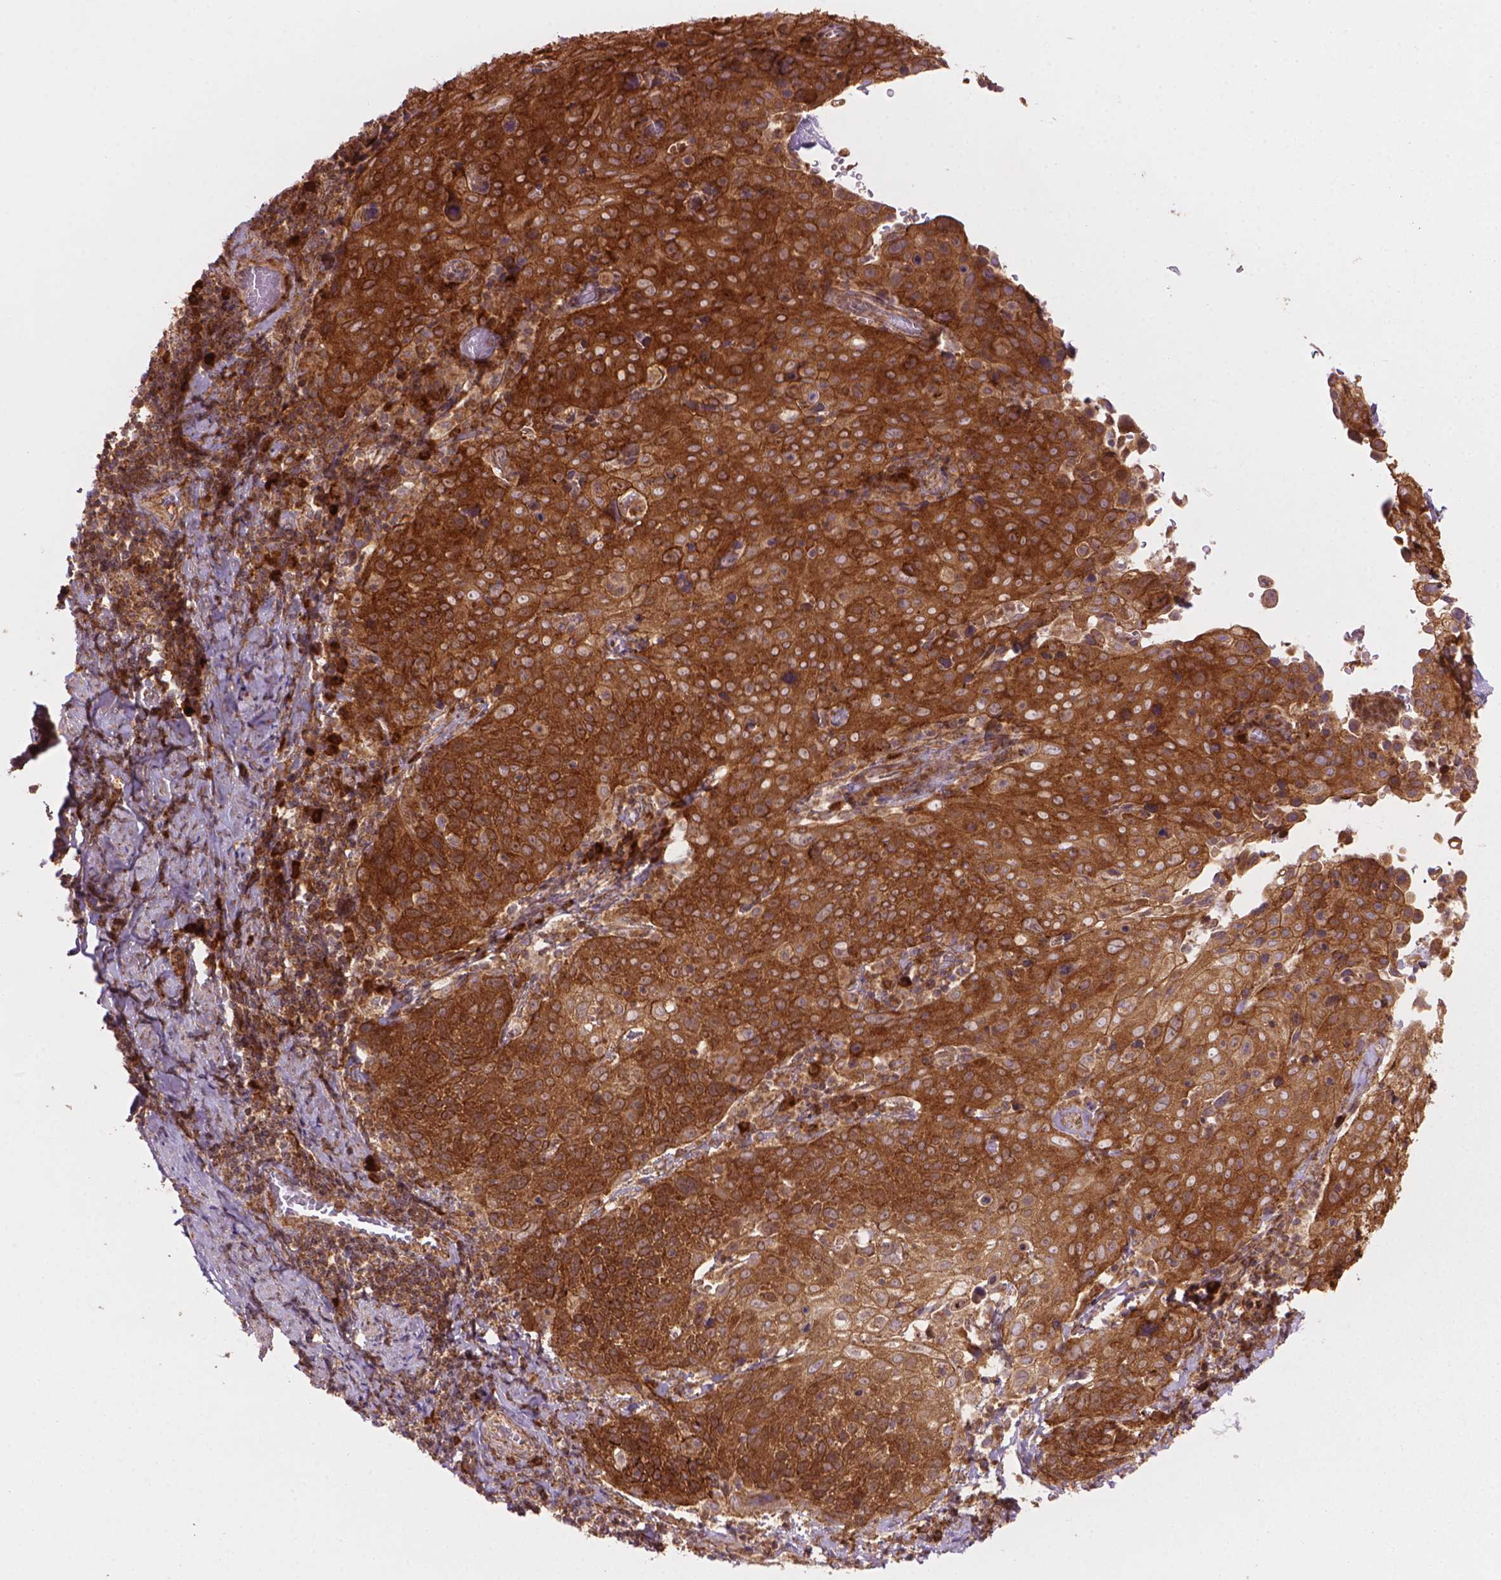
{"staining": {"intensity": "moderate", "quantity": ">75%", "location": "cytoplasmic/membranous"}, "tissue": "cervical cancer", "cell_type": "Tumor cells", "image_type": "cancer", "snomed": [{"axis": "morphology", "description": "Squamous cell carcinoma, NOS"}, {"axis": "topography", "description": "Cervix"}], "caption": "Brown immunohistochemical staining in human cervical cancer (squamous cell carcinoma) displays moderate cytoplasmic/membranous expression in about >75% of tumor cells.", "gene": "VARS2", "patient": {"sex": "female", "age": 61}}